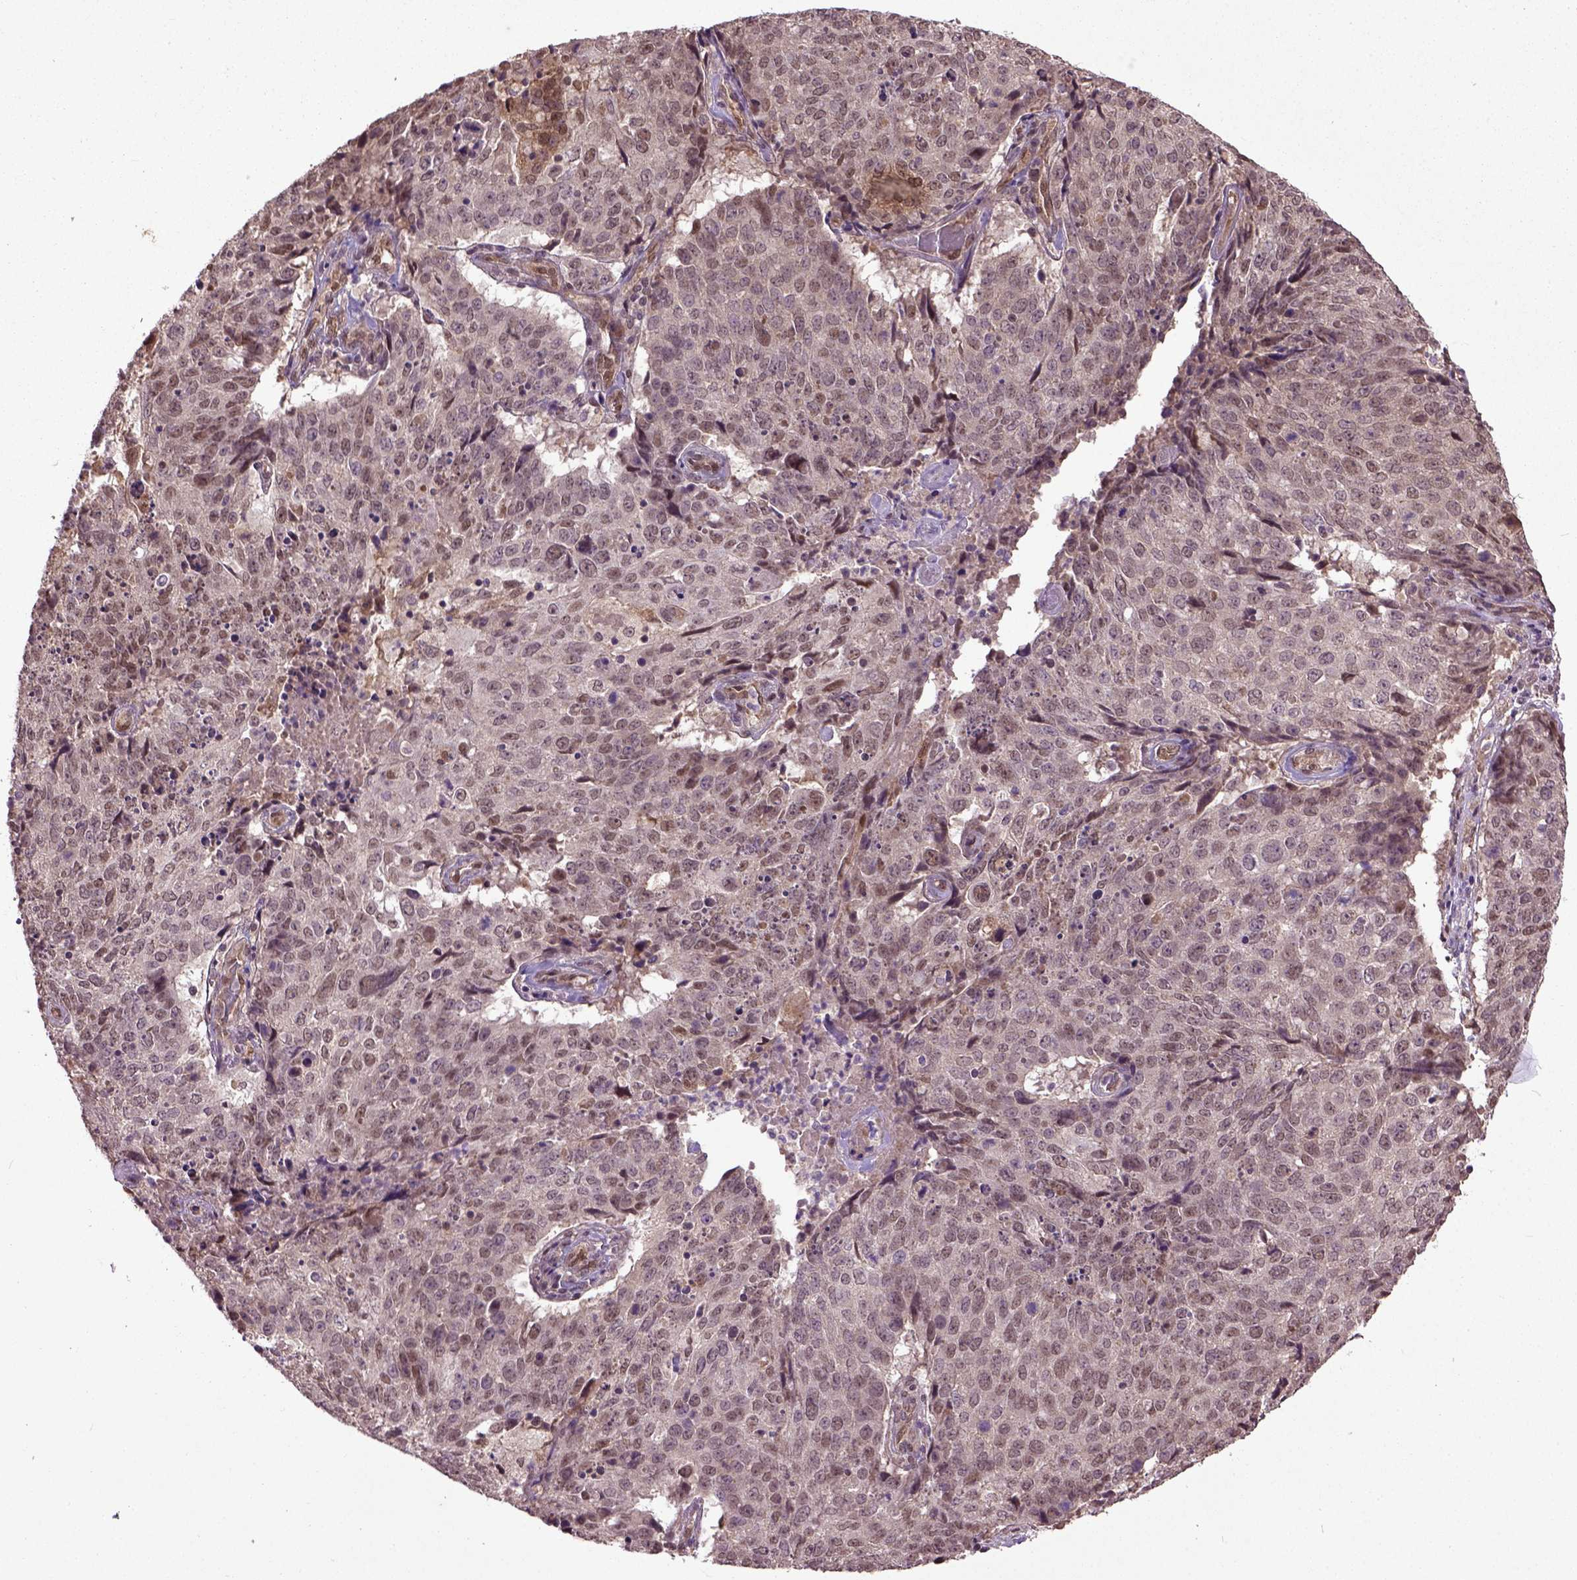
{"staining": {"intensity": "moderate", "quantity": "25%-75%", "location": "nuclear"}, "tissue": "lung cancer", "cell_type": "Tumor cells", "image_type": "cancer", "snomed": [{"axis": "morphology", "description": "Normal tissue, NOS"}, {"axis": "morphology", "description": "Squamous cell carcinoma, NOS"}, {"axis": "topography", "description": "Bronchus"}, {"axis": "topography", "description": "Lung"}], "caption": "Moderate nuclear staining for a protein is identified in approximately 25%-75% of tumor cells of lung squamous cell carcinoma using immunohistochemistry (IHC).", "gene": "UBA3", "patient": {"sex": "male", "age": 64}}